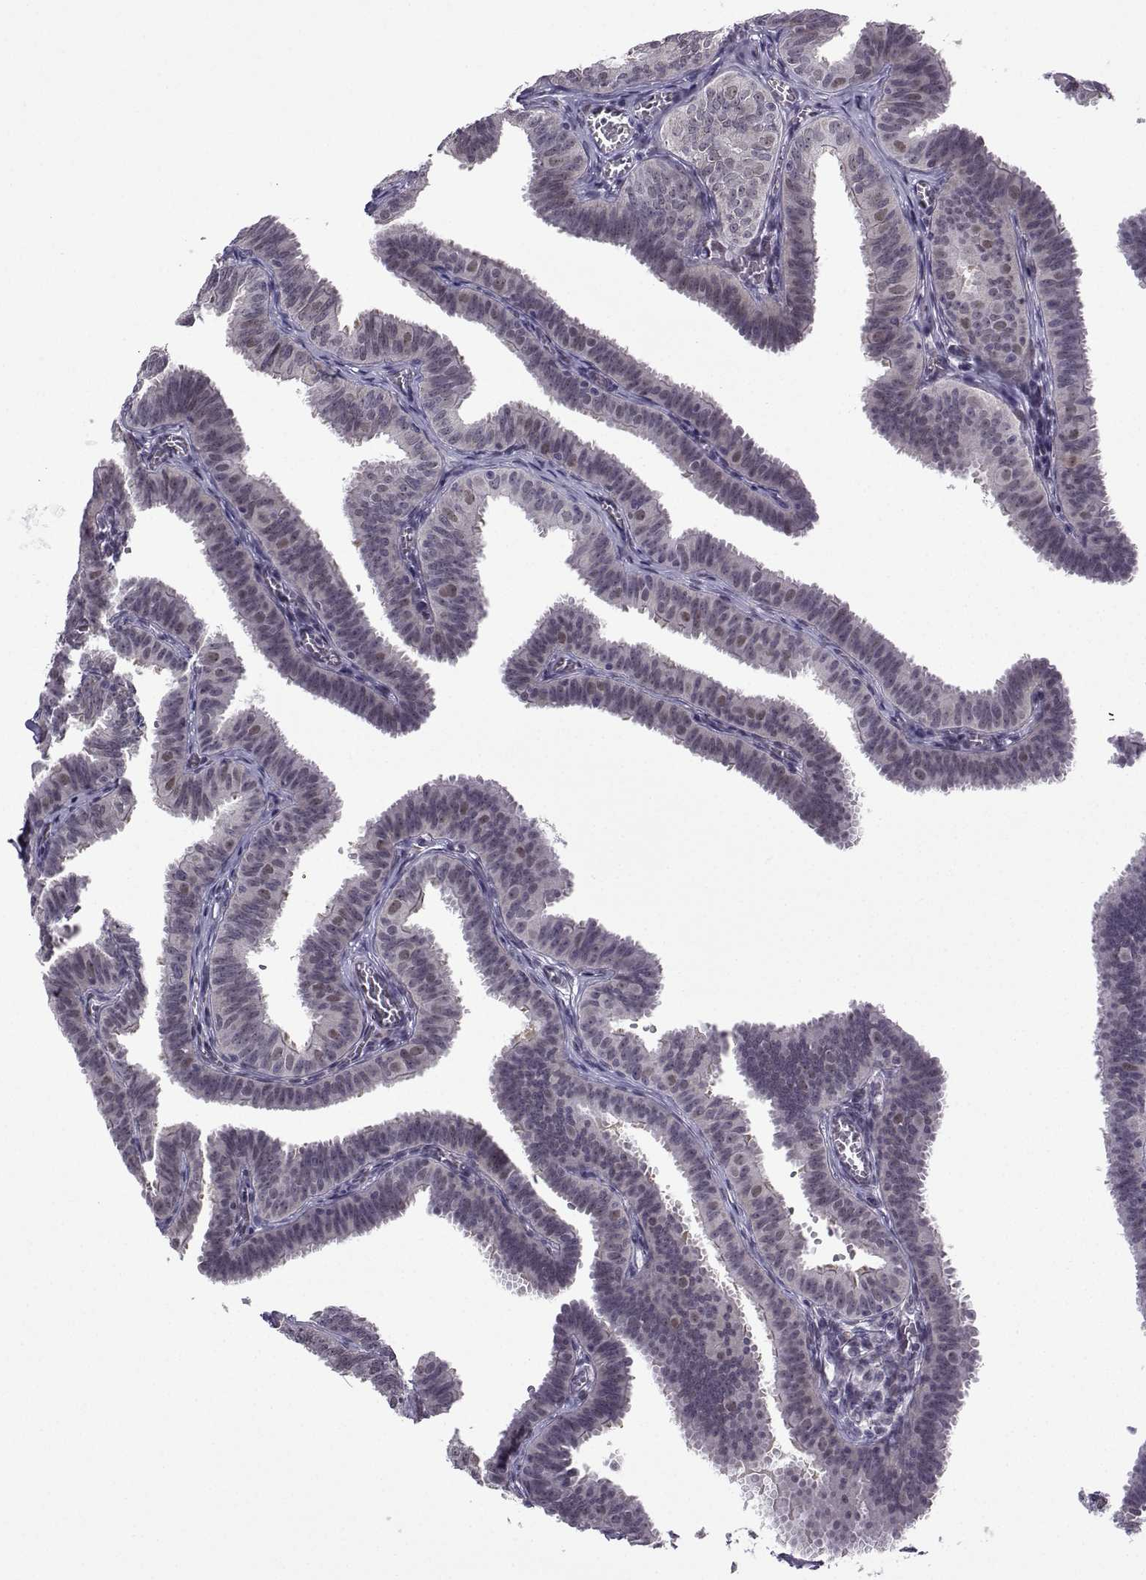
{"staining": {"intensity": "moderate", "quantity": "<25%", "location": "nuclear"}, "tissue": "fallopian tube", "cell_type": "Glandular cells", "image_type": "normal", "snomed": [{"axis": "morphology", "description": "Normal tissue, NOS"}, {"axis": "topography", "description": "Fallopian tube"}], "caption": "Glandular cells reveal moderate nuclear staining in about <25% of cells in normal fallopian tube. The protein is stained brown, and the nuclei are stained in blue (DAB (3,3'-diaminobenzidine) IHC with brightfield microscopy, high magnification).", "gene": "FGF3", "patient": {"sex": "female", "age": 25}}